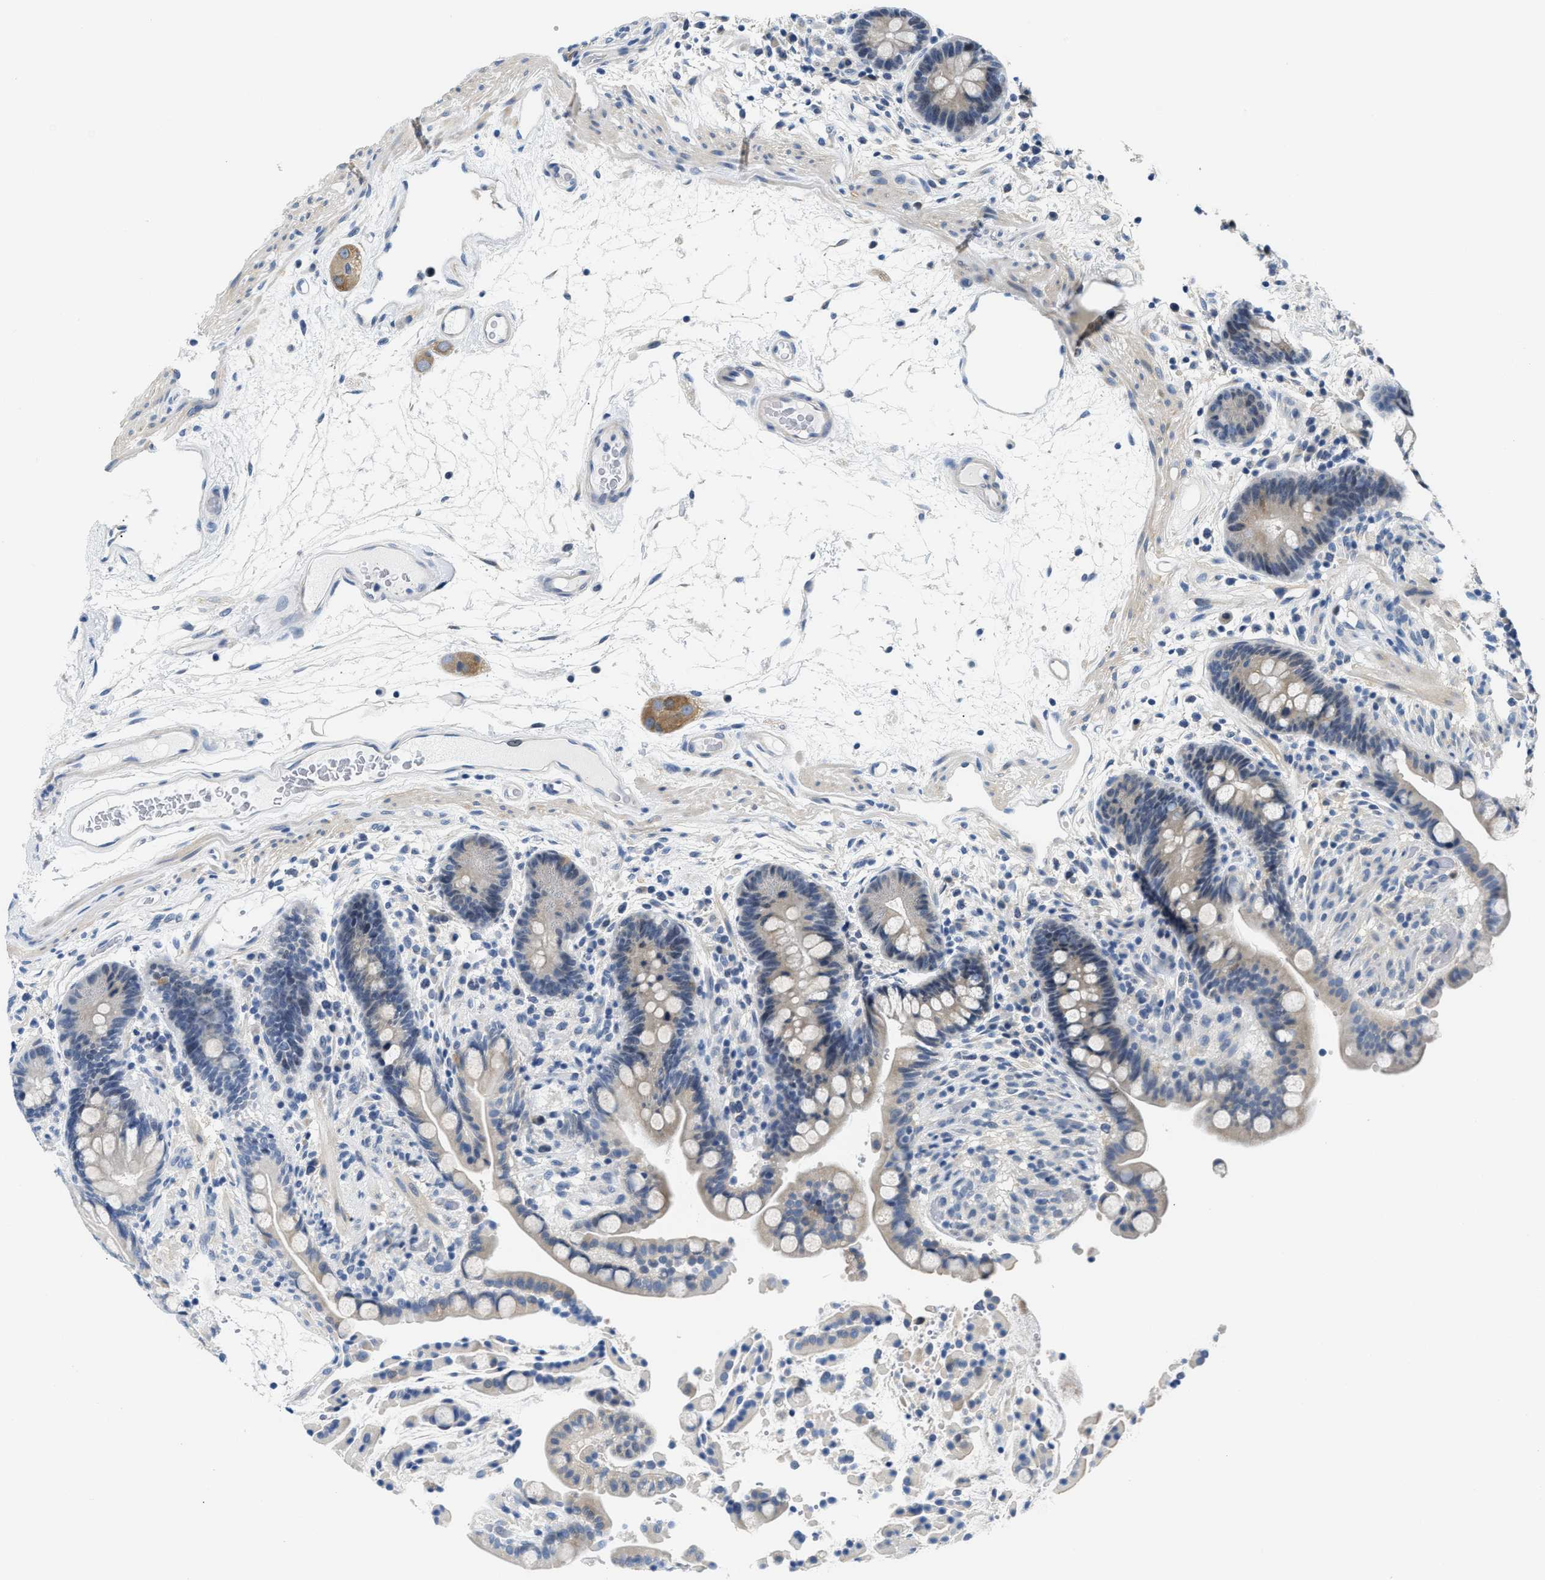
{"staining": {"intensity": "negative", "quantity": "none", "location": "none"}, "tissue": "colon", "cell_type": "Endothelial cells", "image_type": "normal", "snomed": [{"axis": "morphology", "description": "Normal tissue, NOS"}, {"axis": "topography", "description": "Colon"}], "caption": "Immunohistochemical staining of unremarkable human colon exhibits no significant positivity in endothelial cells. (DAB immunohistochemistry (IHC), high magnification).", "gene": "CLGN", "patient": {"sex": "male", "age": 73}}